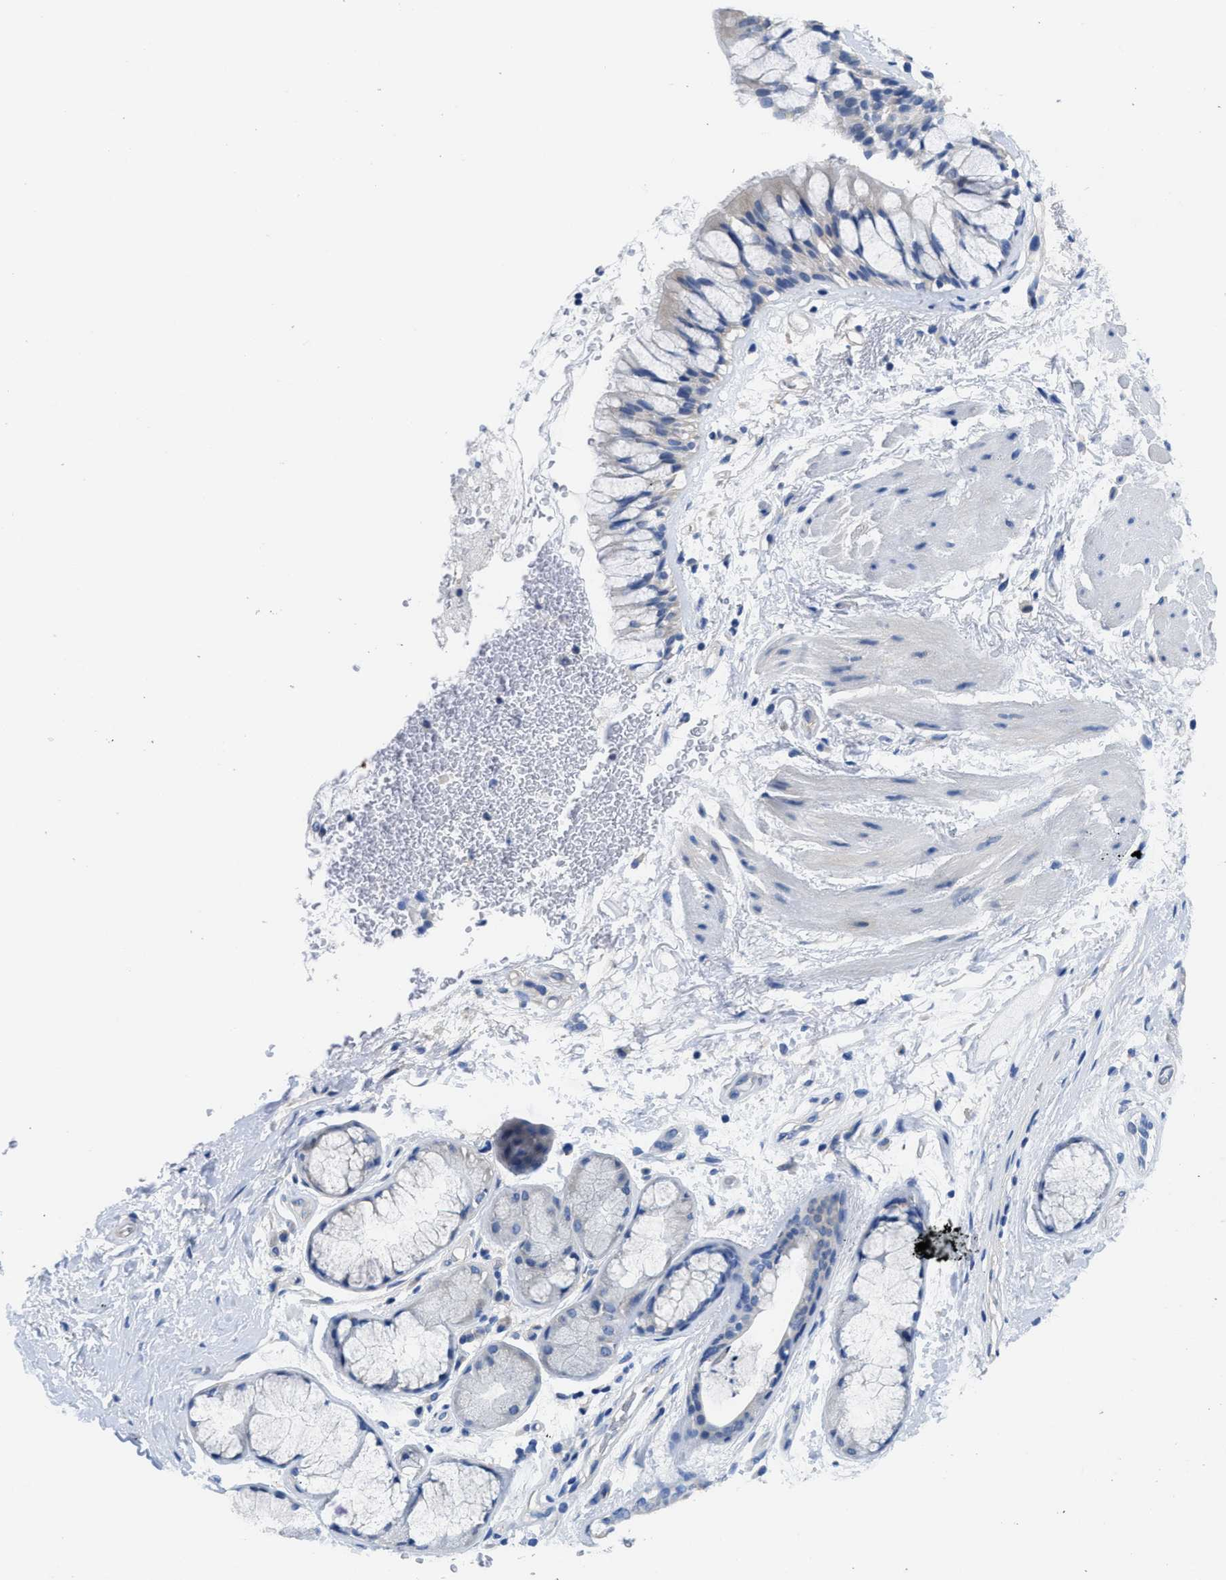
{"staining": {"intensity": "negative", "quantity": "none", "location": "none"}, "tissue": "bronchus", "cell_type": "Respiratory epithelial cells", "image_type": "normal", "snomed": [{"axis": "morphology", "description": "Normal tissue, NOS"}, {"axis": "topography", "description": "Bronchus"}], "caption": "This photomicrograph is of normal bronchus stained with immunohistochemistry to label a protein in brown with the nuclei are counter-stained blue. There is no staining in respiratory epithelial cells.", "gene": "CA9", "patient": {"sex": "male", "age": 66}}